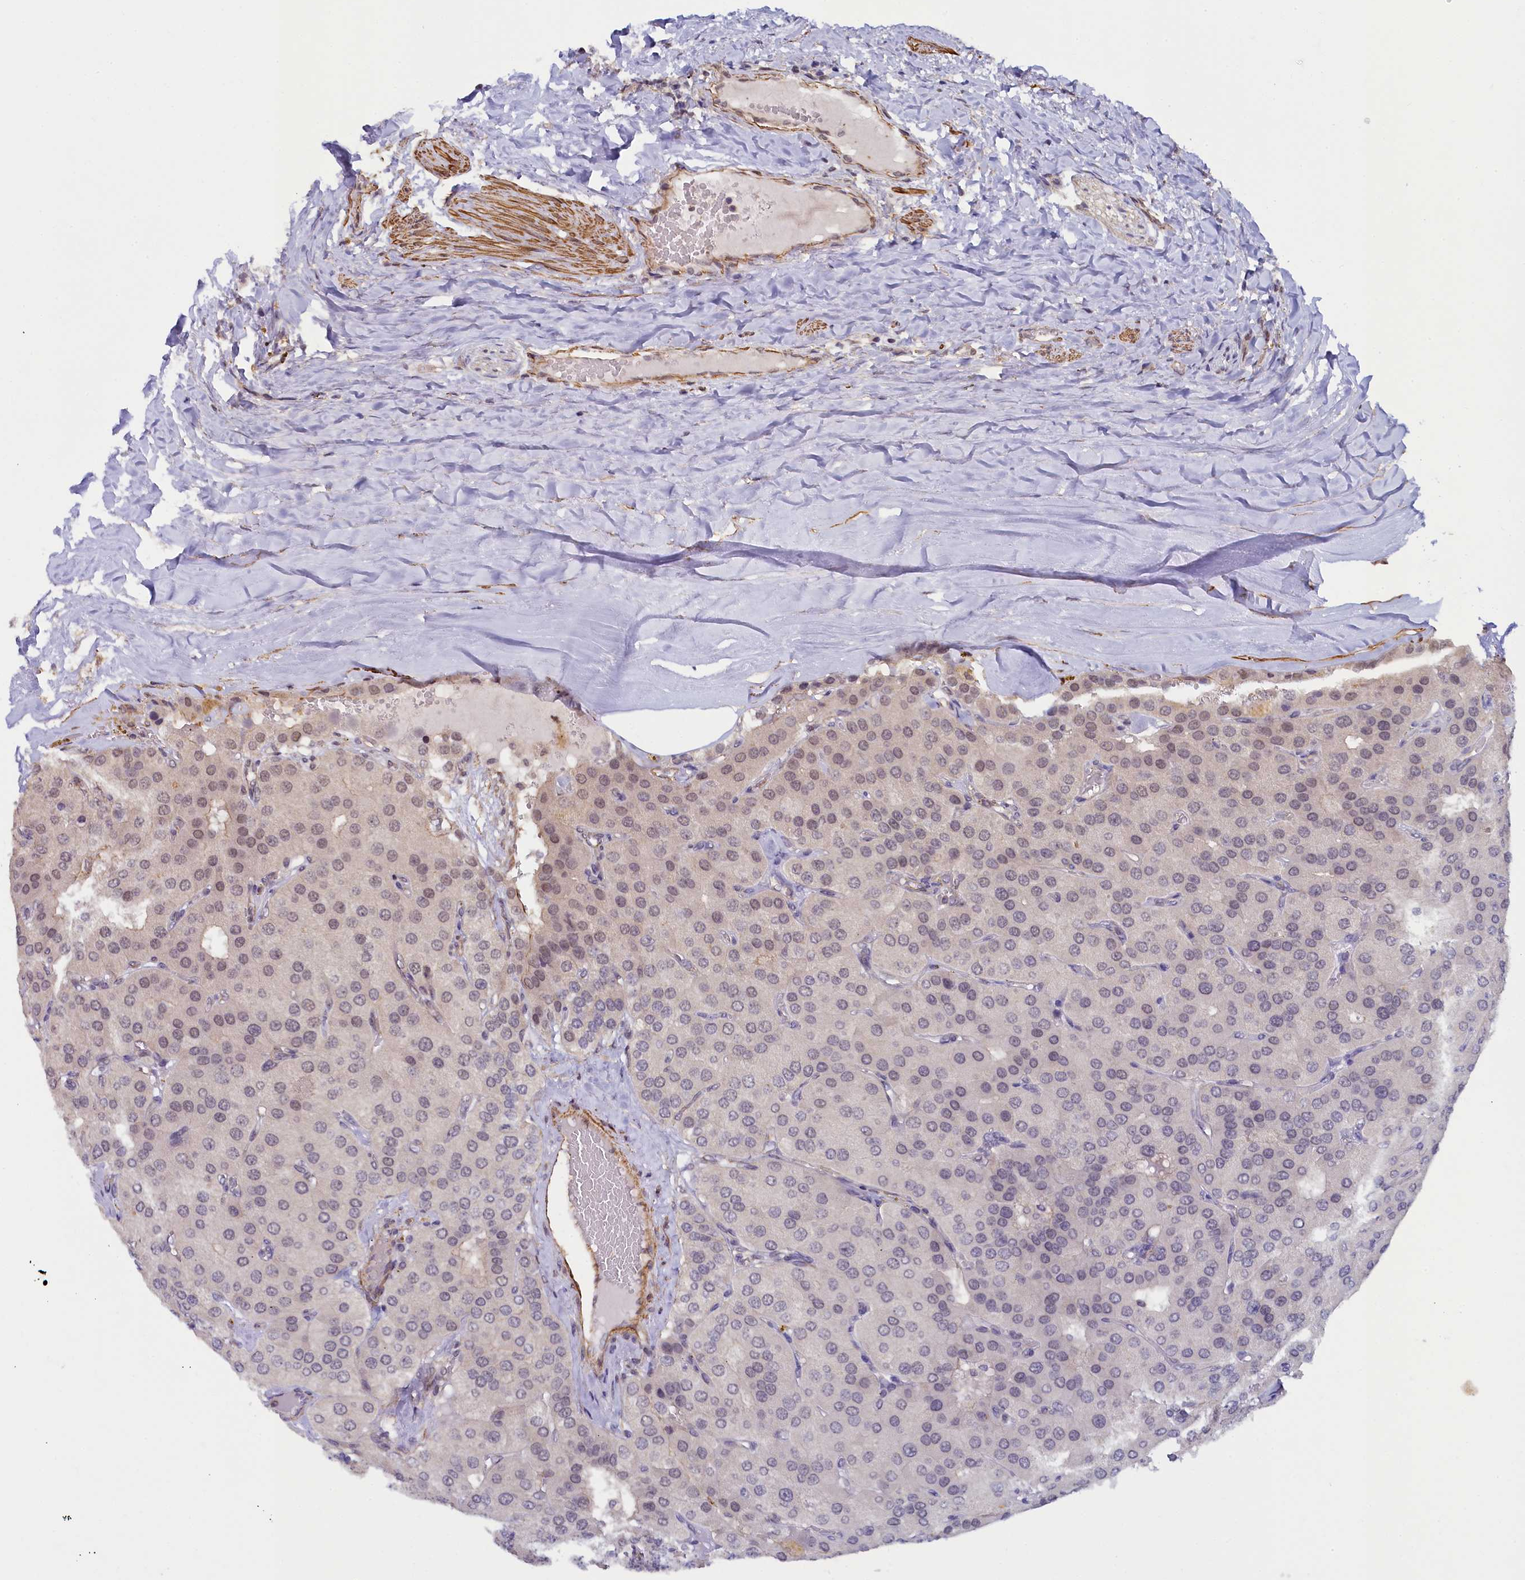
{"staining": {"intensity": "weak", "quantity": "<25%", "location": "nuclear"}, "tissue": "parathyroid gland", "cell_type": "Glandular cells", "image_type": "normal", "snomed": [{"axis": "morphology", "description": "Normal tissue, NOS"}, {"axis": "morphology", "description": "Adenoma, NOS"}, {"axis": "topography", "description": "Parathyroid gland"}], "caption": "A high-resolution photomicrograph shows immunohistochemistry (IHC) staining of normal parathyroid gland, which shows no significant expression in glandular cells. (Brightfield microscopy of DAB (3,3'-diaminobenzidine) immunohistochemistry at high magnification).", "gene": "INTS14", "patient": {"sex": "female", "age": 86}}